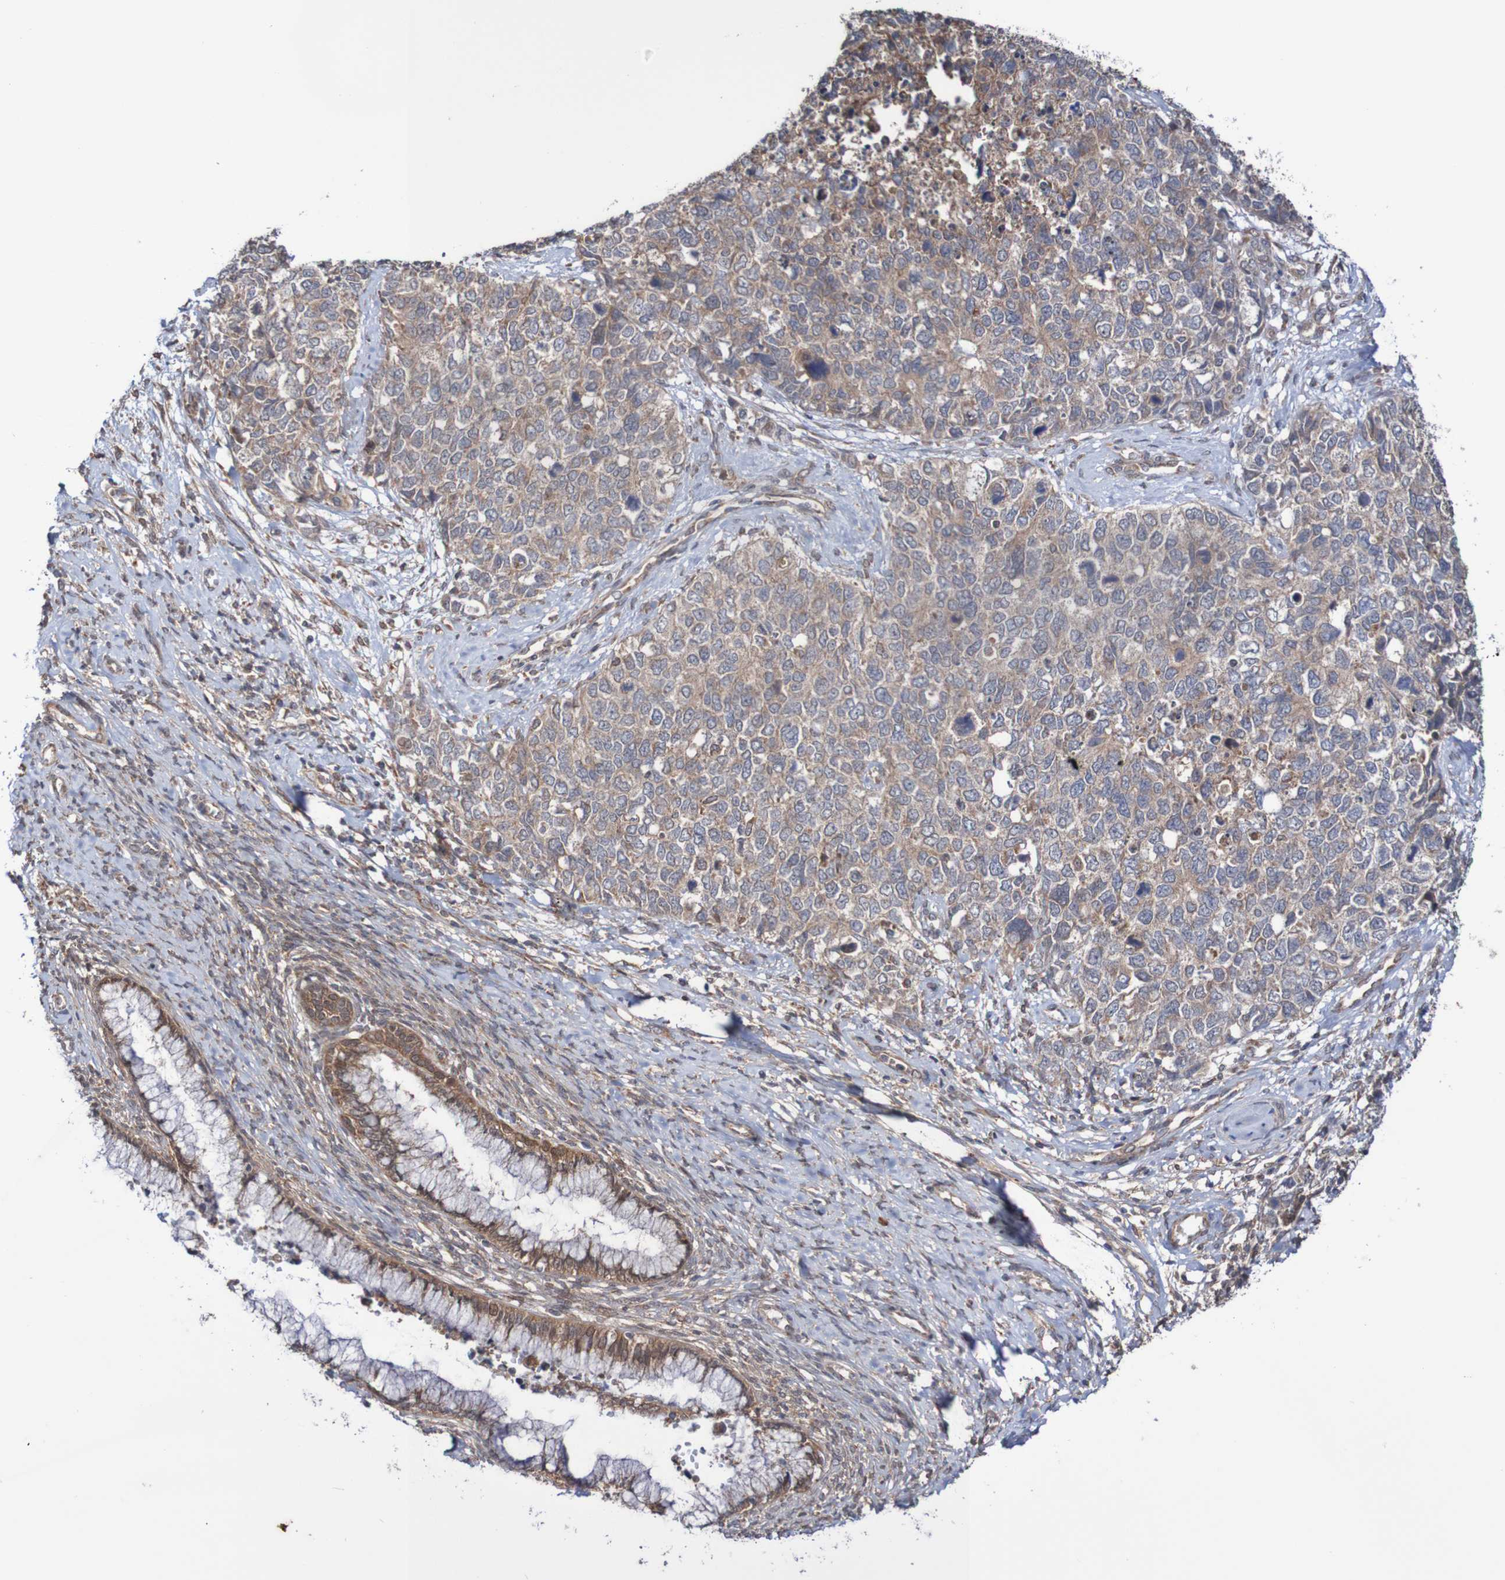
{"staining": {"intensity": "moderate", "quantity": ">75%", "location": "cytoplasmic/membranous"}, "tissue": "cervical cancer", "cell_type": "Tumor cells", "image_type": "cancer", "snomed": [{"axis": "morphology", "description": "Squamous cell carcinoma, NOS"}, {"axis": "topography", "description": "Cervix"}], "caption": "This is an image of IHC staining of squamous cell carcinoma (cervical), which shows moderate staining in the cytoplasmic/membranous of tumor cells.", "gene": "PHPT1", "patient": {"sex": "female", "age": 63}}